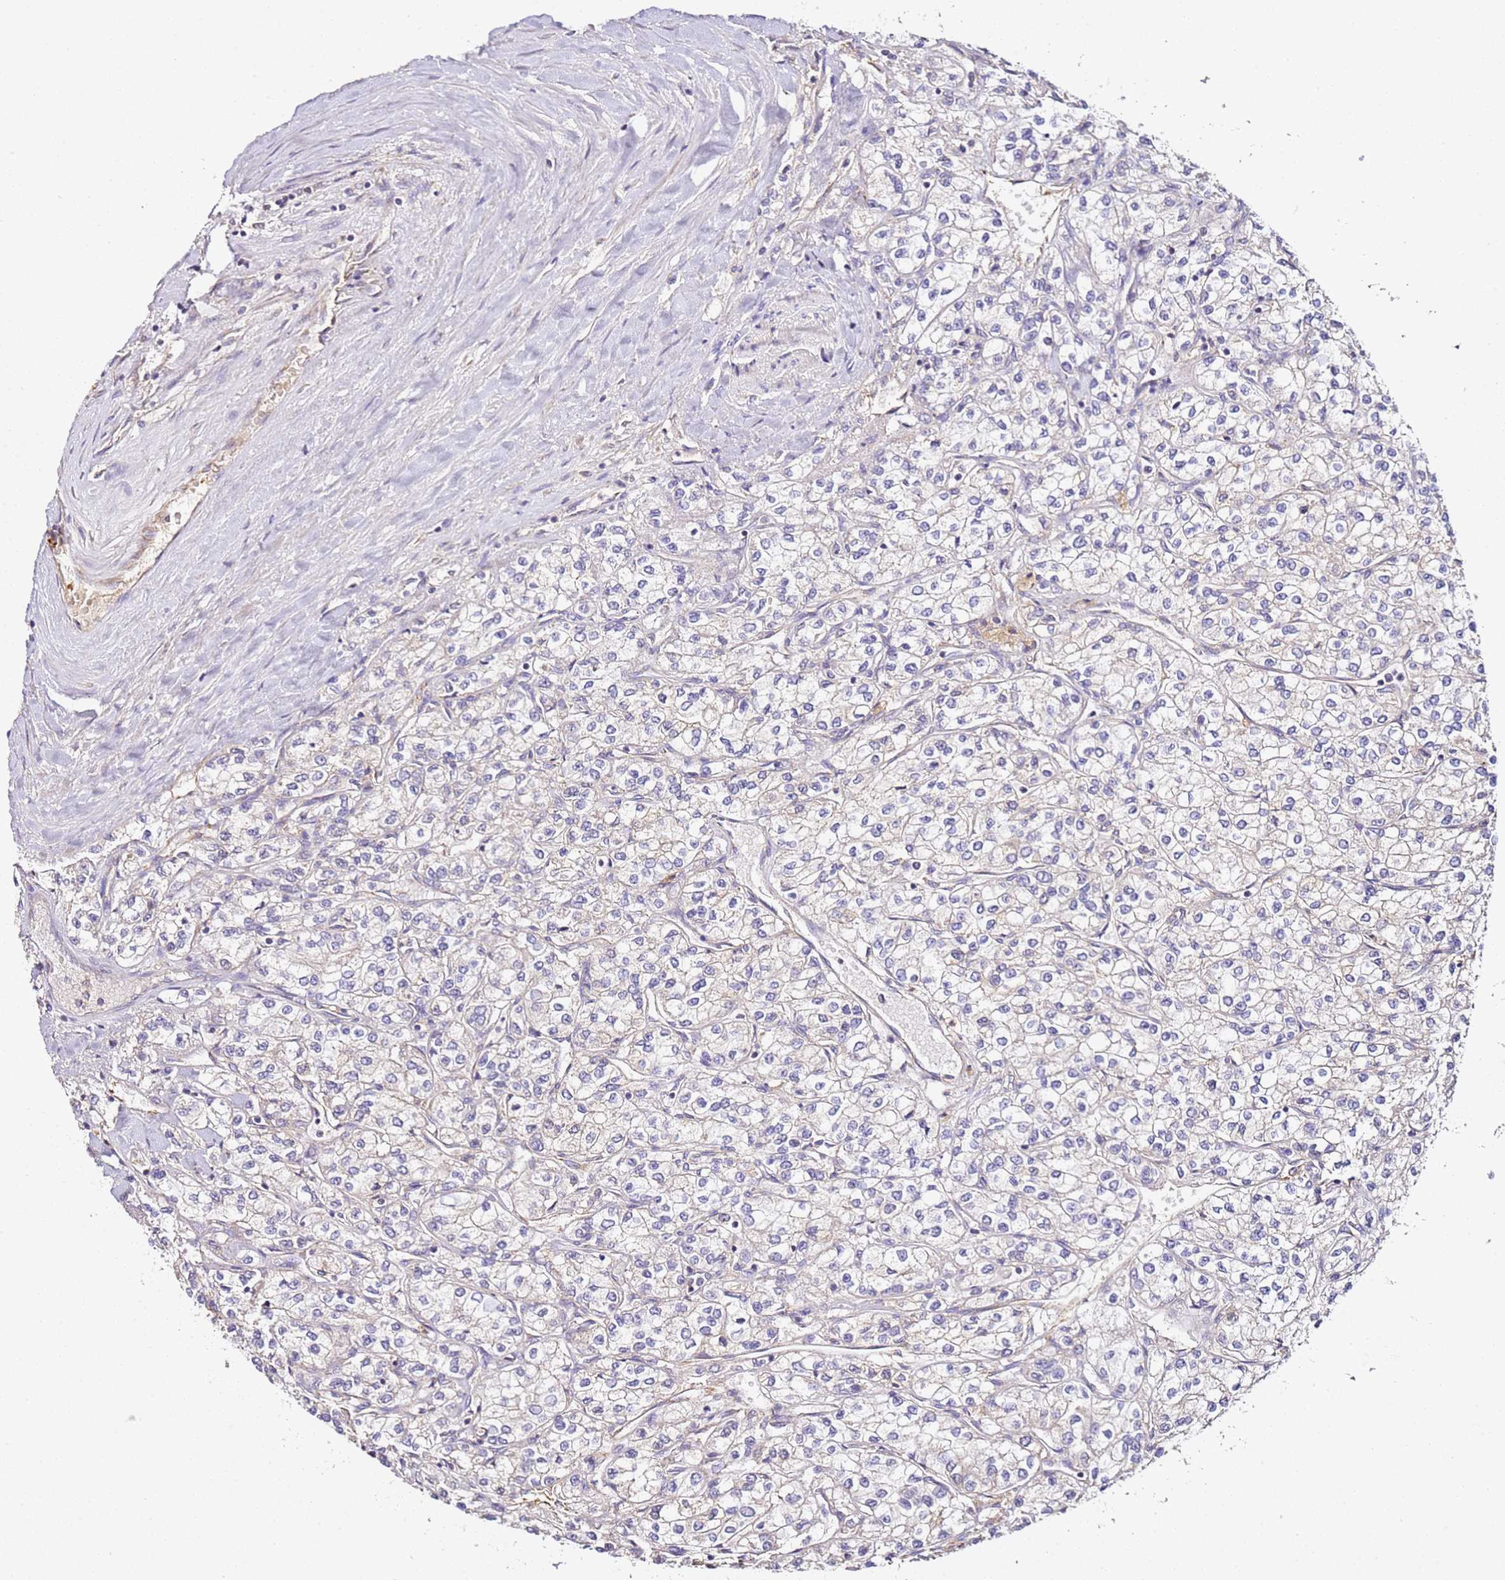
{"staining": {"intensity": "negative", "quantity": "none", "location": "none"}, "tissue": "renal cancer", "cell_type": "Tumor cells", "image_type": "cancer", "snomed": [{"axis": "morphology", "description": "Adenocarcinoma, NOS"}, {"axis": "topography", "description": "Kidney"}], "caption": "Tumor cells show no significant protein expression in renal cancer (adenocarcinoma).", "gene": "OR2B11", "patient": {"sex": "male", "age": 80}}